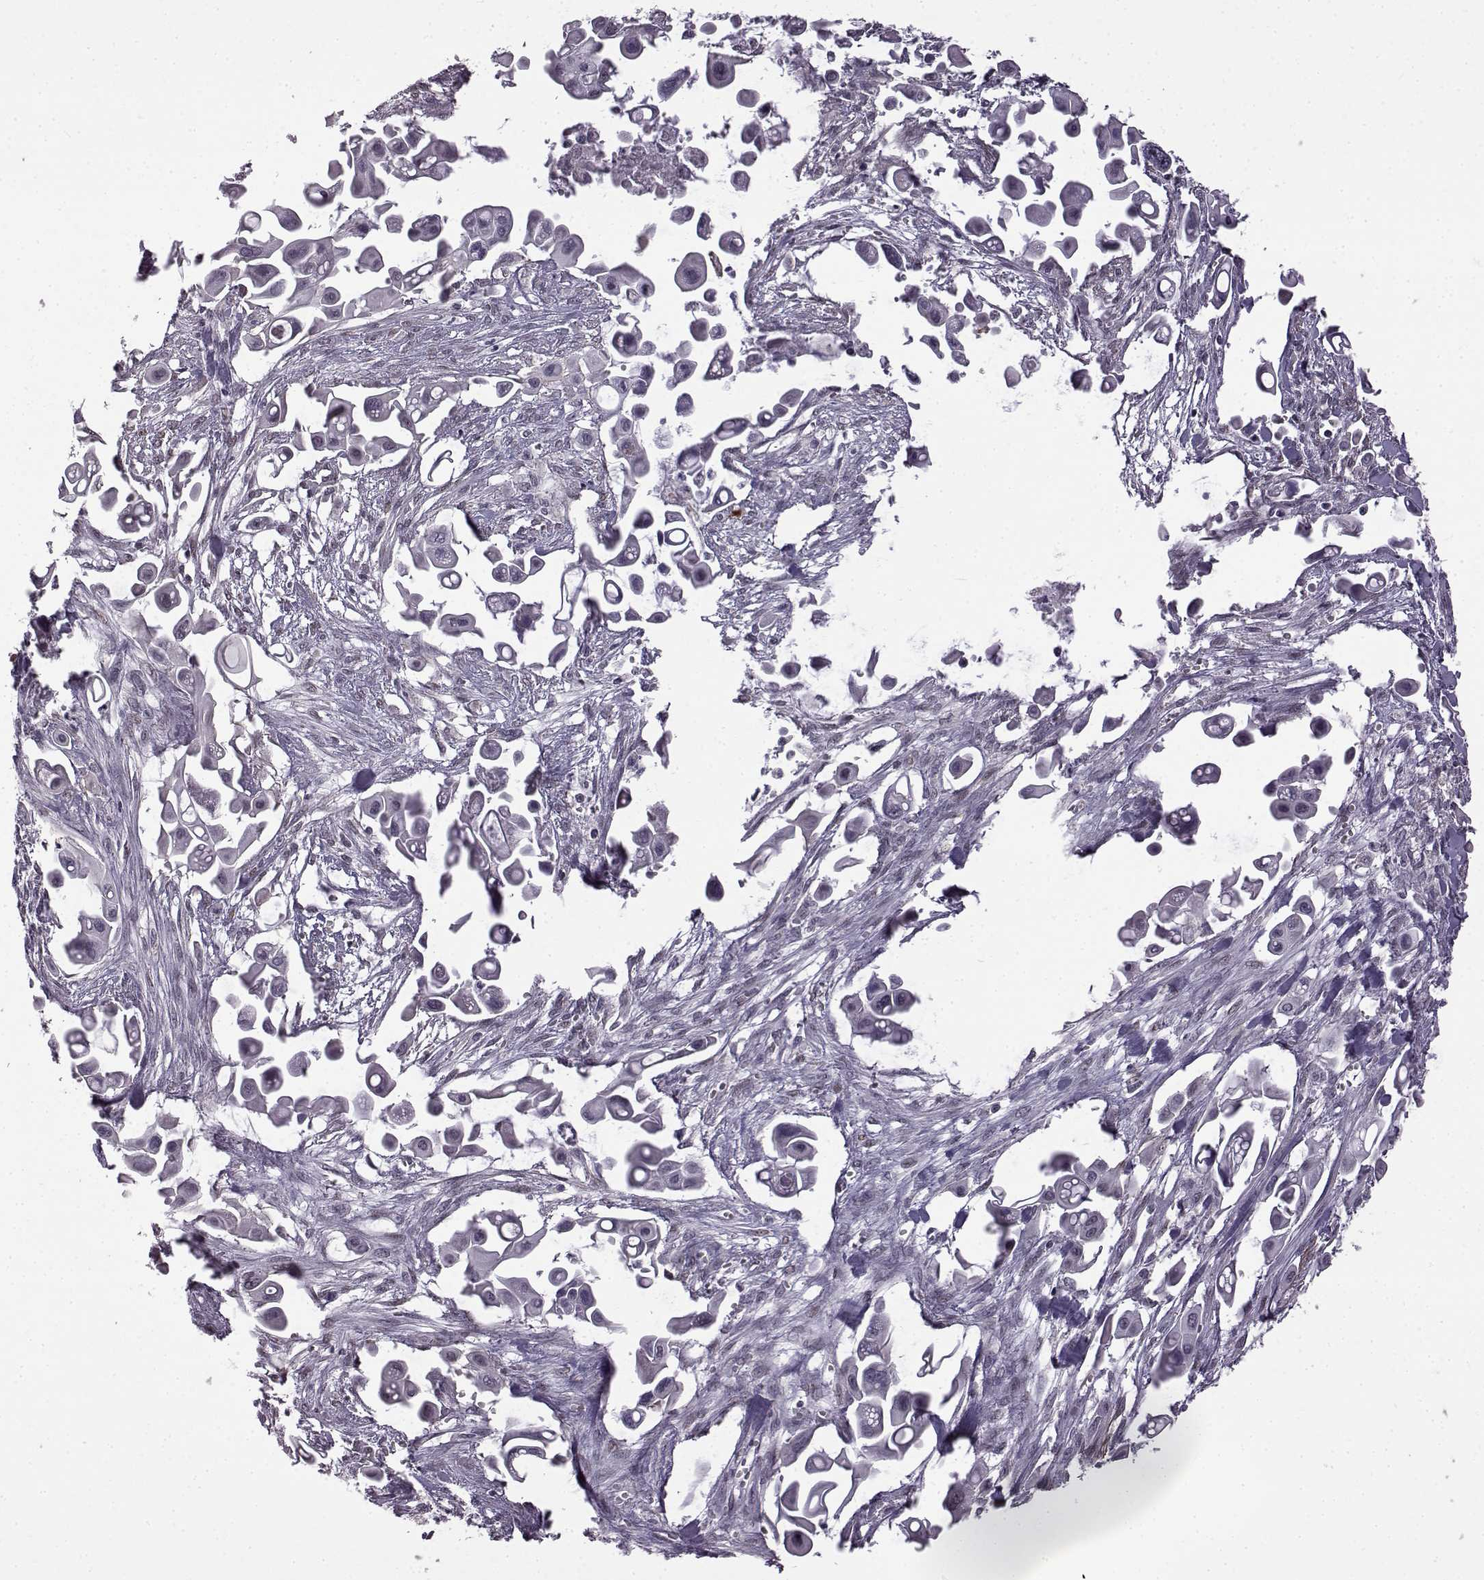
{"staining": {"intensity": "negative", "quantity": "none", "location": "none"}, "tissue": "pancreatic cancer", "cell_type": "Tumor cells", "image_type": "cancer", "snomed": [{"axis": "morphology", "description": "Adenocarcinoma, NOS"}, {"axis": "topography", "description": "Pancreas"}], "caption": "Tumor cells show no significant protein expression in pancreatic adenocarcinoma.", "gene": "SYNPO2", "patient": {"sex": "male", "age": 50}}